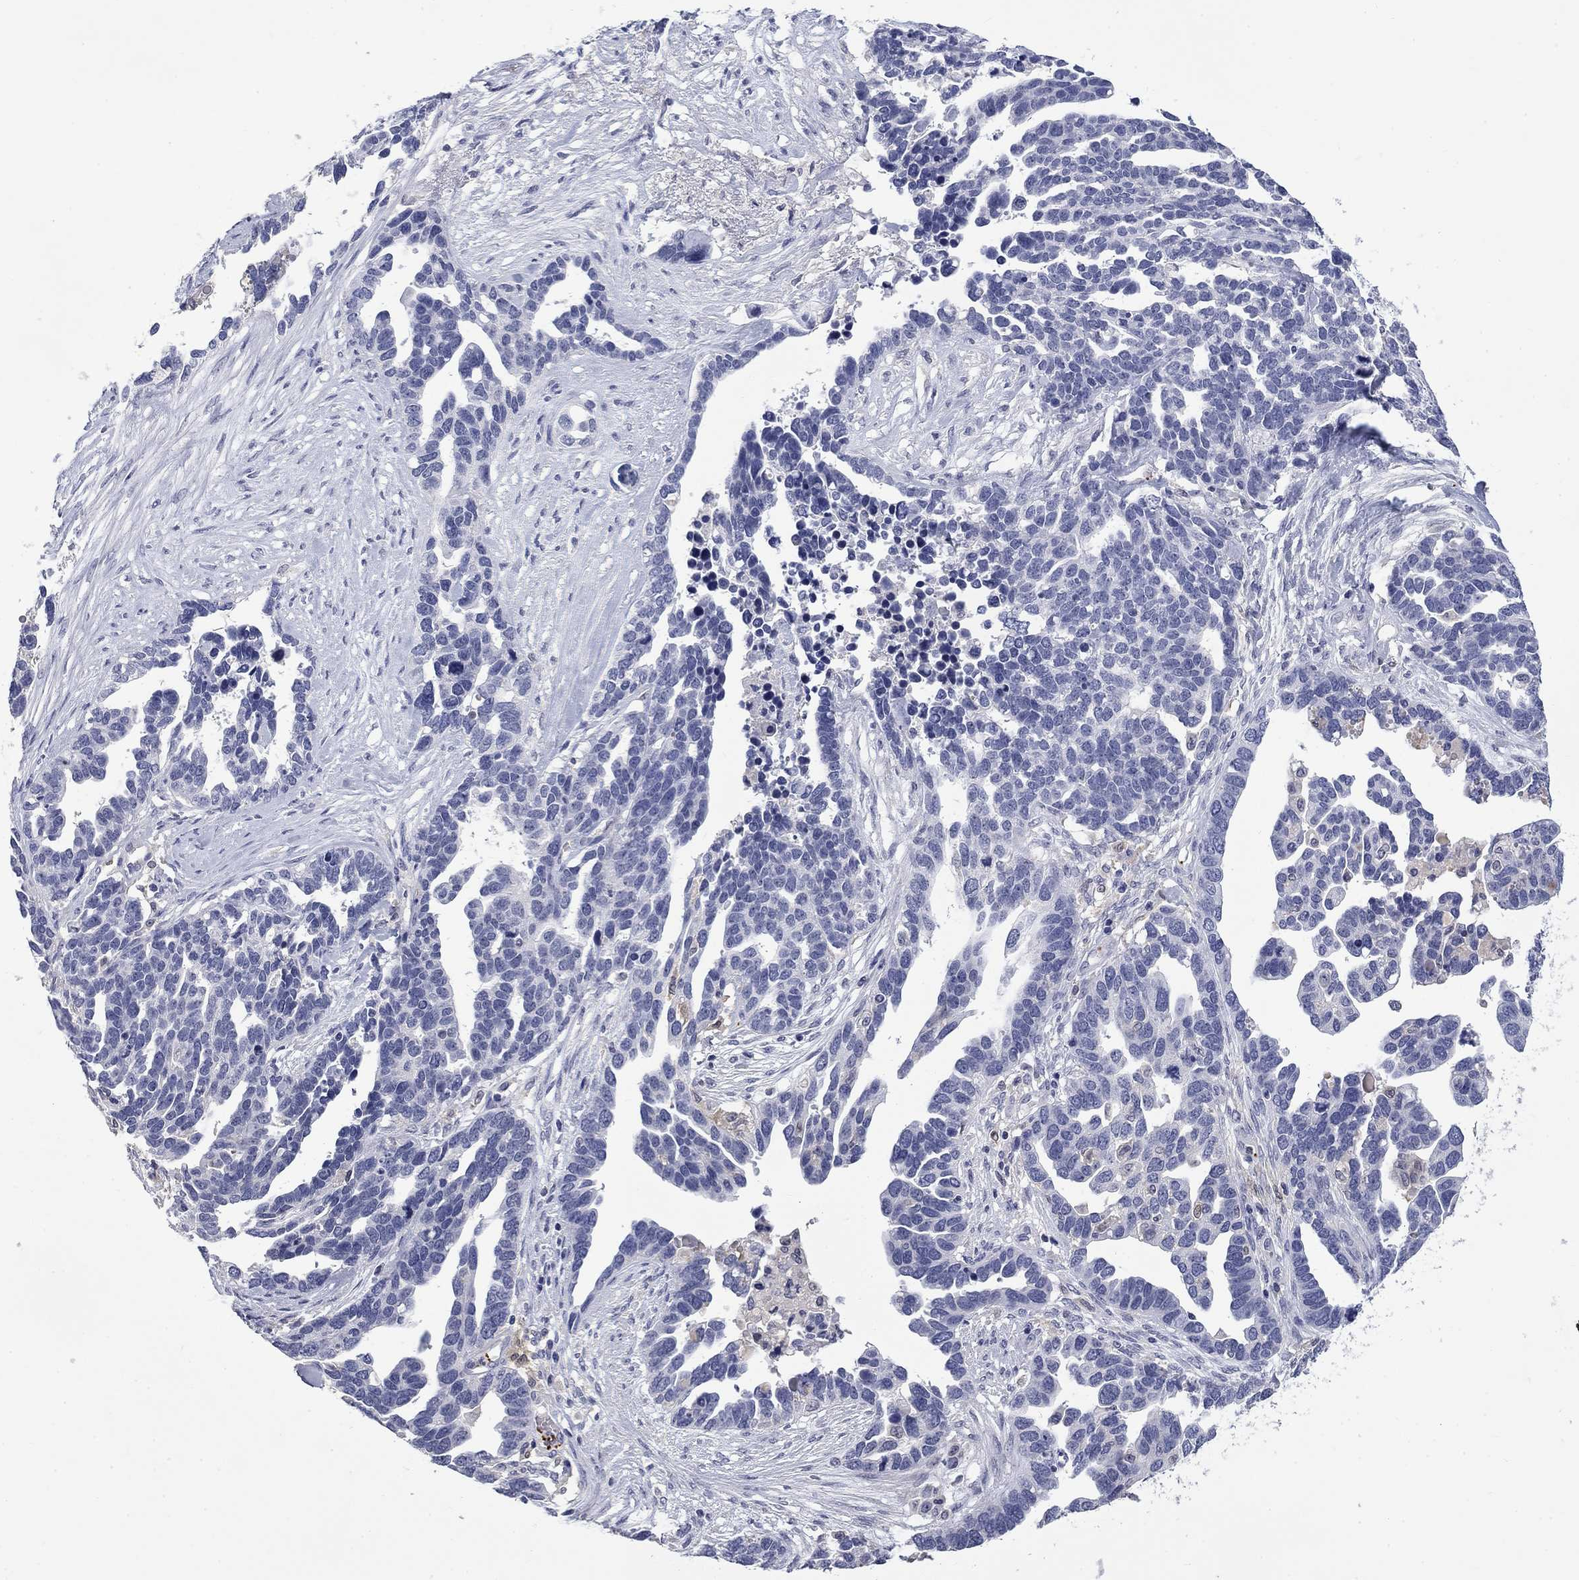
{"staining": {"intensity": "negative", "quantity": "none", "location": "none"}, "tissue": "ovarian cancer", "cell_type": "Tumor cells", "image_type": "cancer", "snomed": [{"axis": "morphology", "description": "Cystadenocarcinoma, serous, NOS"}, {"axis": "topography", "description": "Ovary"}], "caption": "This is an immunohistochemistry image of human serous cystadenocarcinoma (ovarian). There is no positivity in tumor cells.", "gene": "PLEK", "patient": {"sex": "female", "age": 54}}